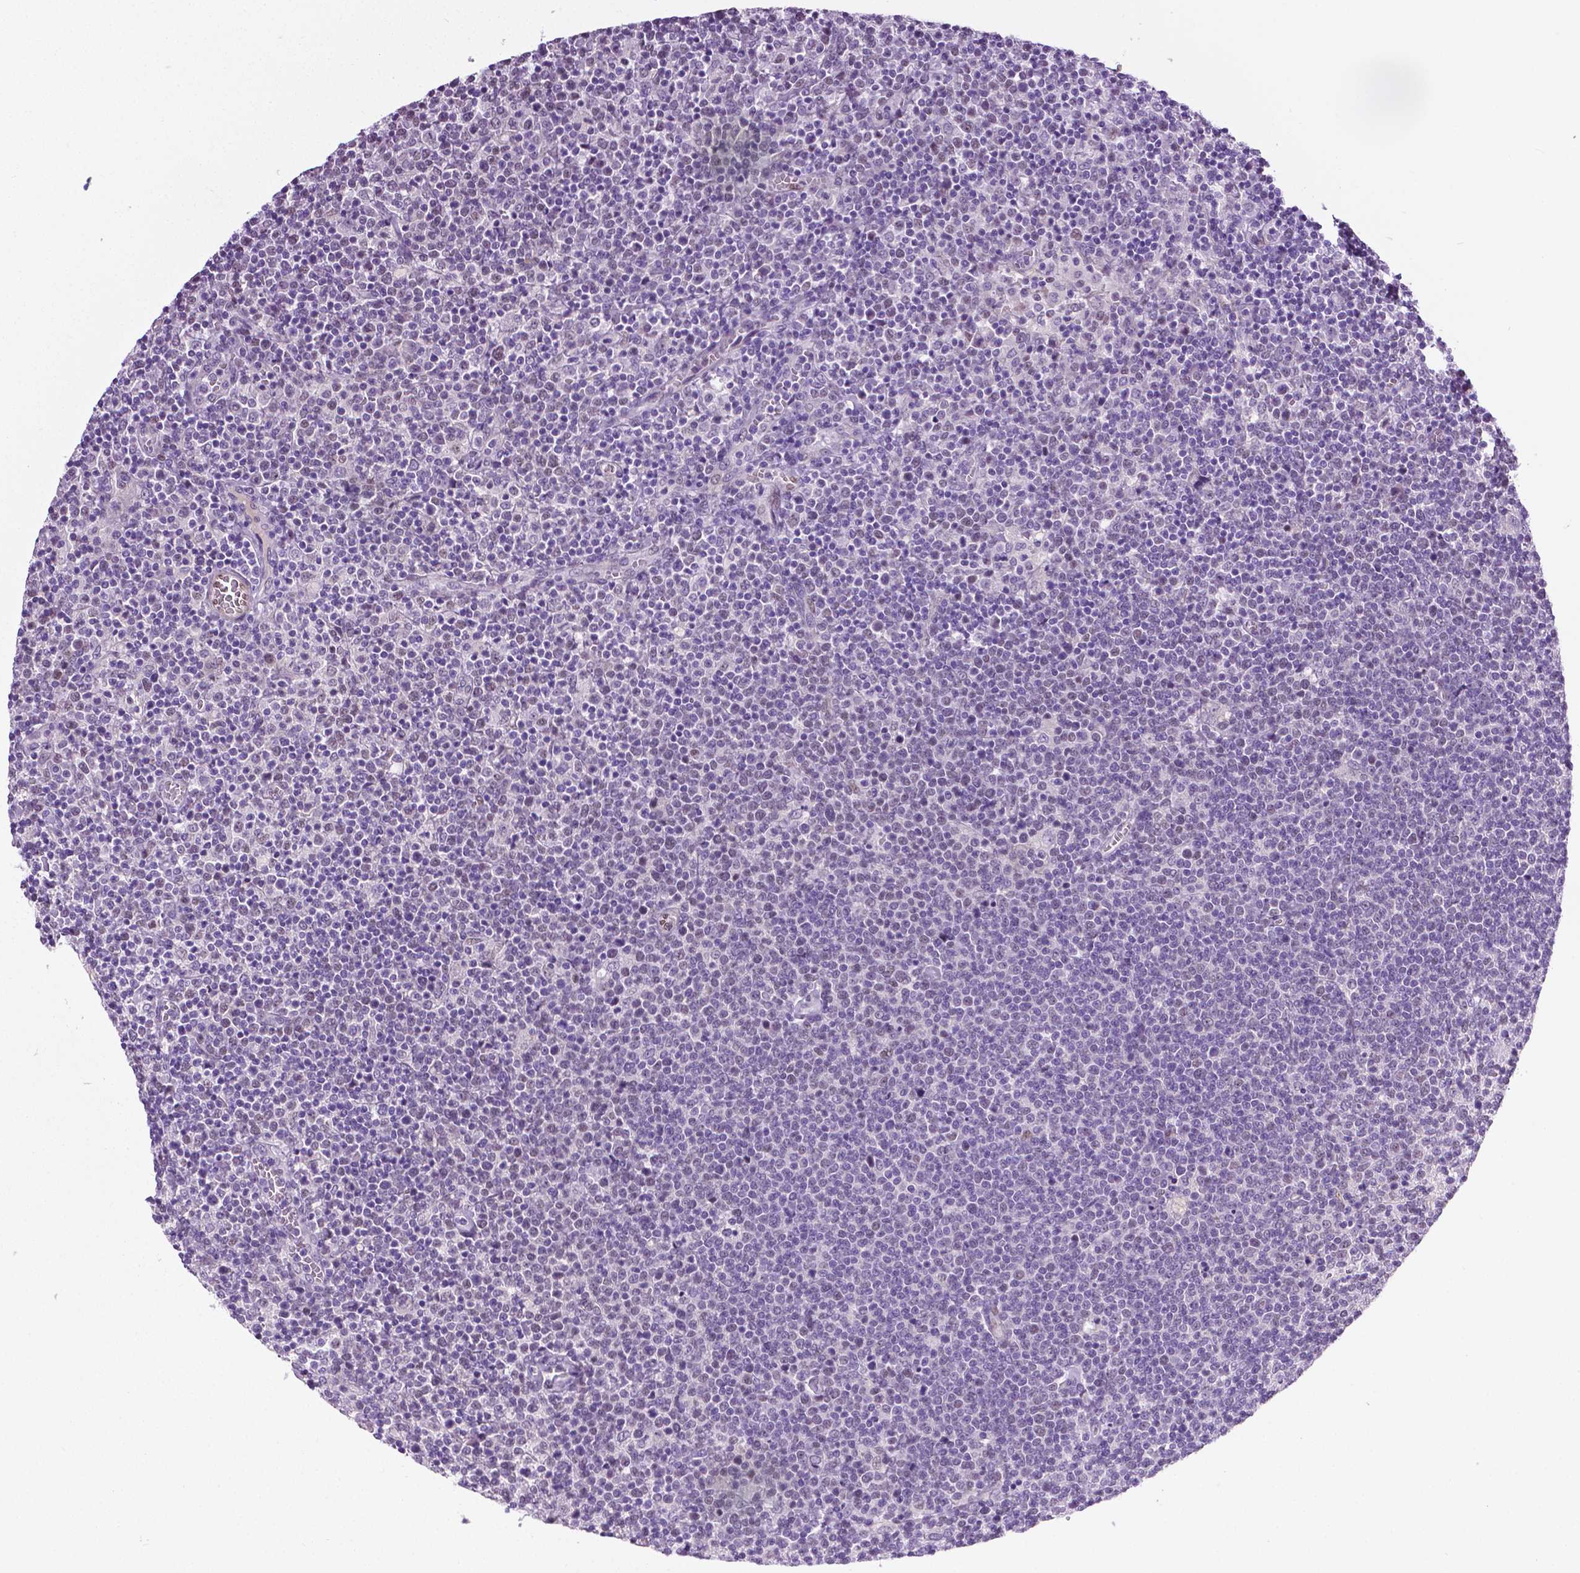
{"staining": {"intensity": "negative", "quantity": "none", "location": "none"}, "tissue": "lymphoma", "cell_type": "Tumor cells", "image_type": "cancer", "snomed": [{"axis": "morphology", "description": "Malignant lymphoma, non-Hodgkin's type, High grade"}, {"axis": "topography", "description": "Lymph node"}], "caption": "This is a image of immunohistochemistry (IHC) staining of high-grade malignant lymphoma, non-Hodgkin's type, which shows no positivity in tumor cells. The staining is performed using DAB brown chromogen with nuclei counter-stained in using hematoxylin.", "gene": "PTGER3", "patient": {"sex": "male", "age": 61}}